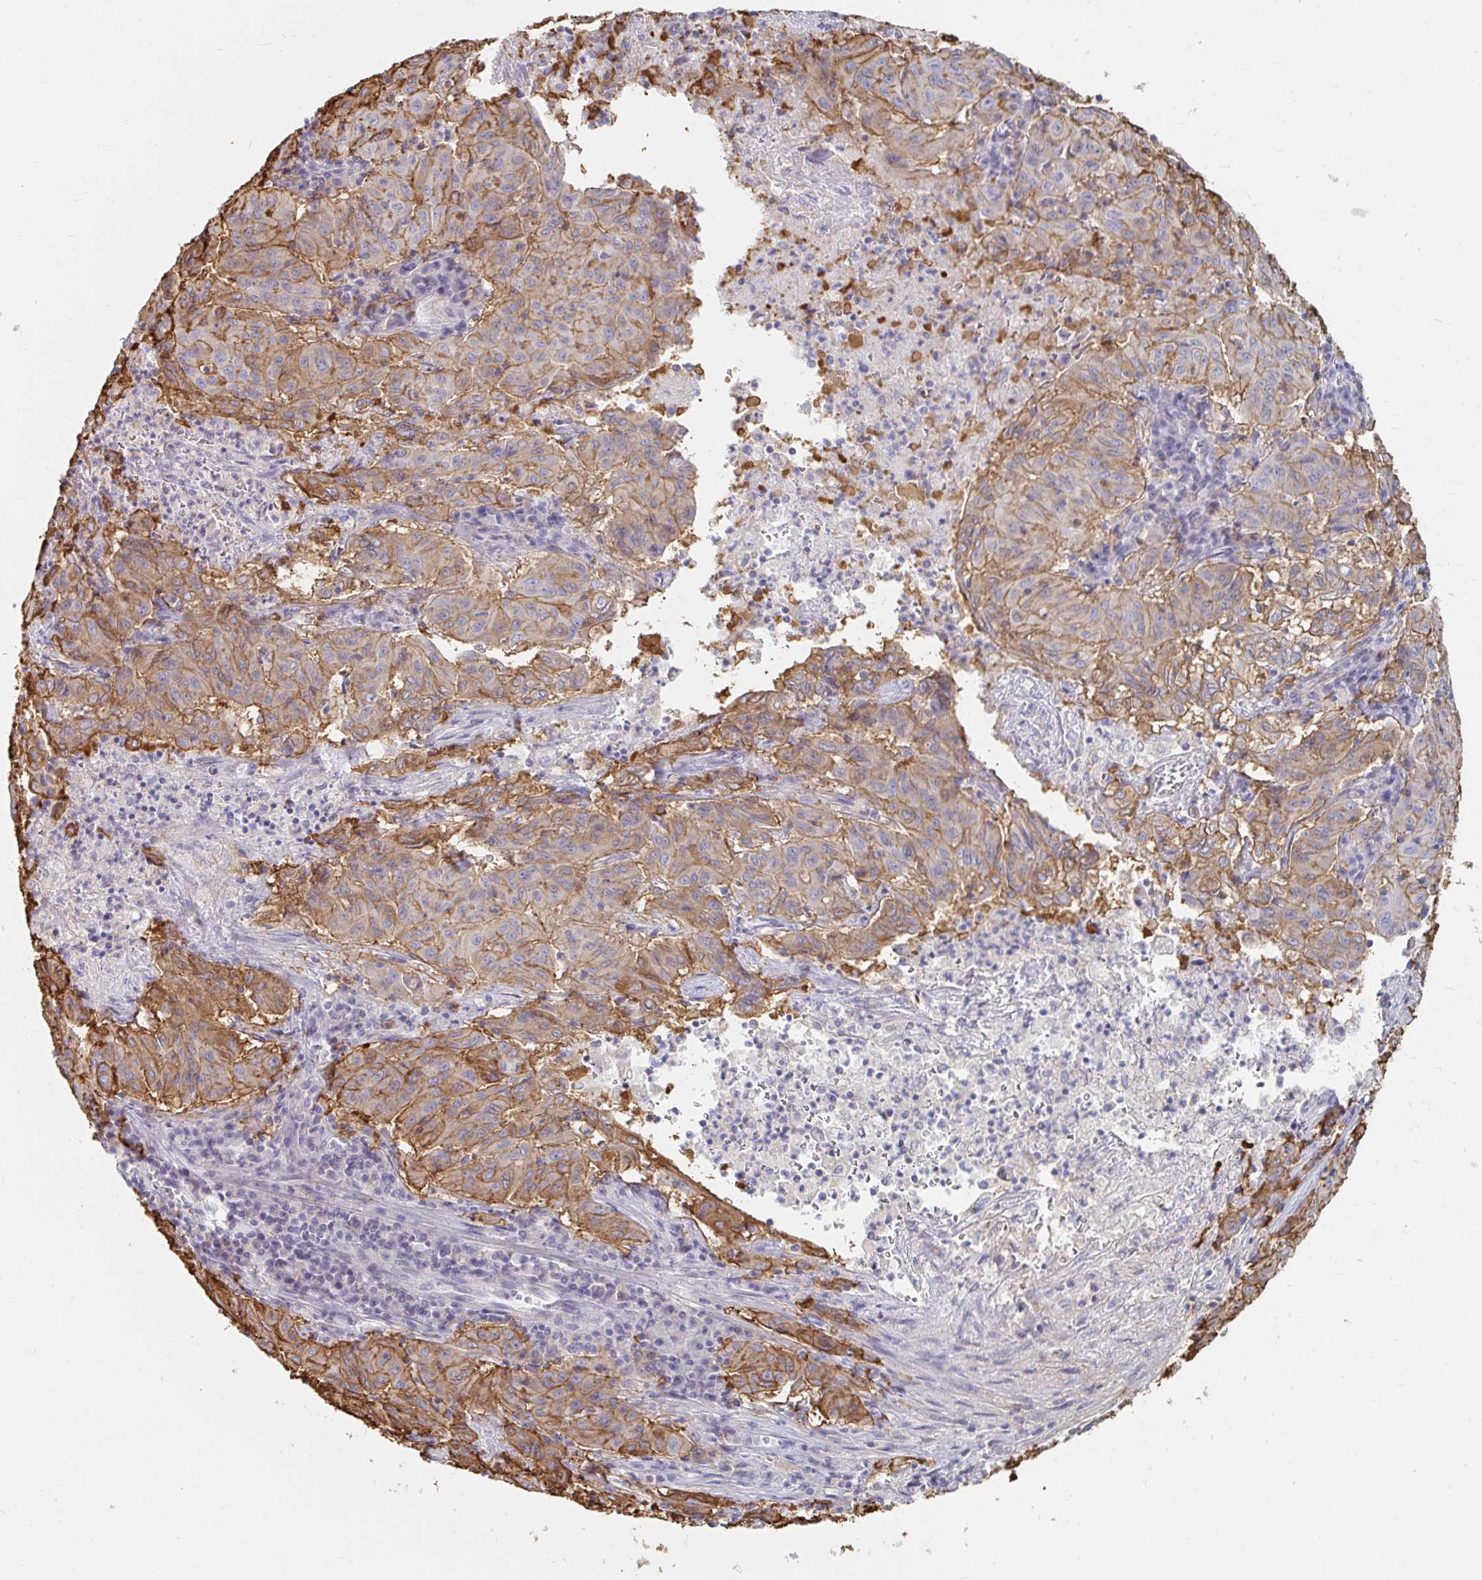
{"staining": {"intensity": "moderate", "quantity": "25%-75%", "location": "cytoplasmic/membranous"}, "tissue": "pancreatic cancer", "cell_type": "Tumor cells", "image_type": "cancer", "snomed": [{"axis": "morphology", "description": "Adenocarcinoma, NOS"}, {"axis": "topography", "description": "Pancreas"}], "caption": "Pancreatic cancer stained for a protein displays moderate cytoplasmic/membranous positivity in tumor cells.", "gene": "MYLK2", "patient": {"sex": "male", "age": 63}}